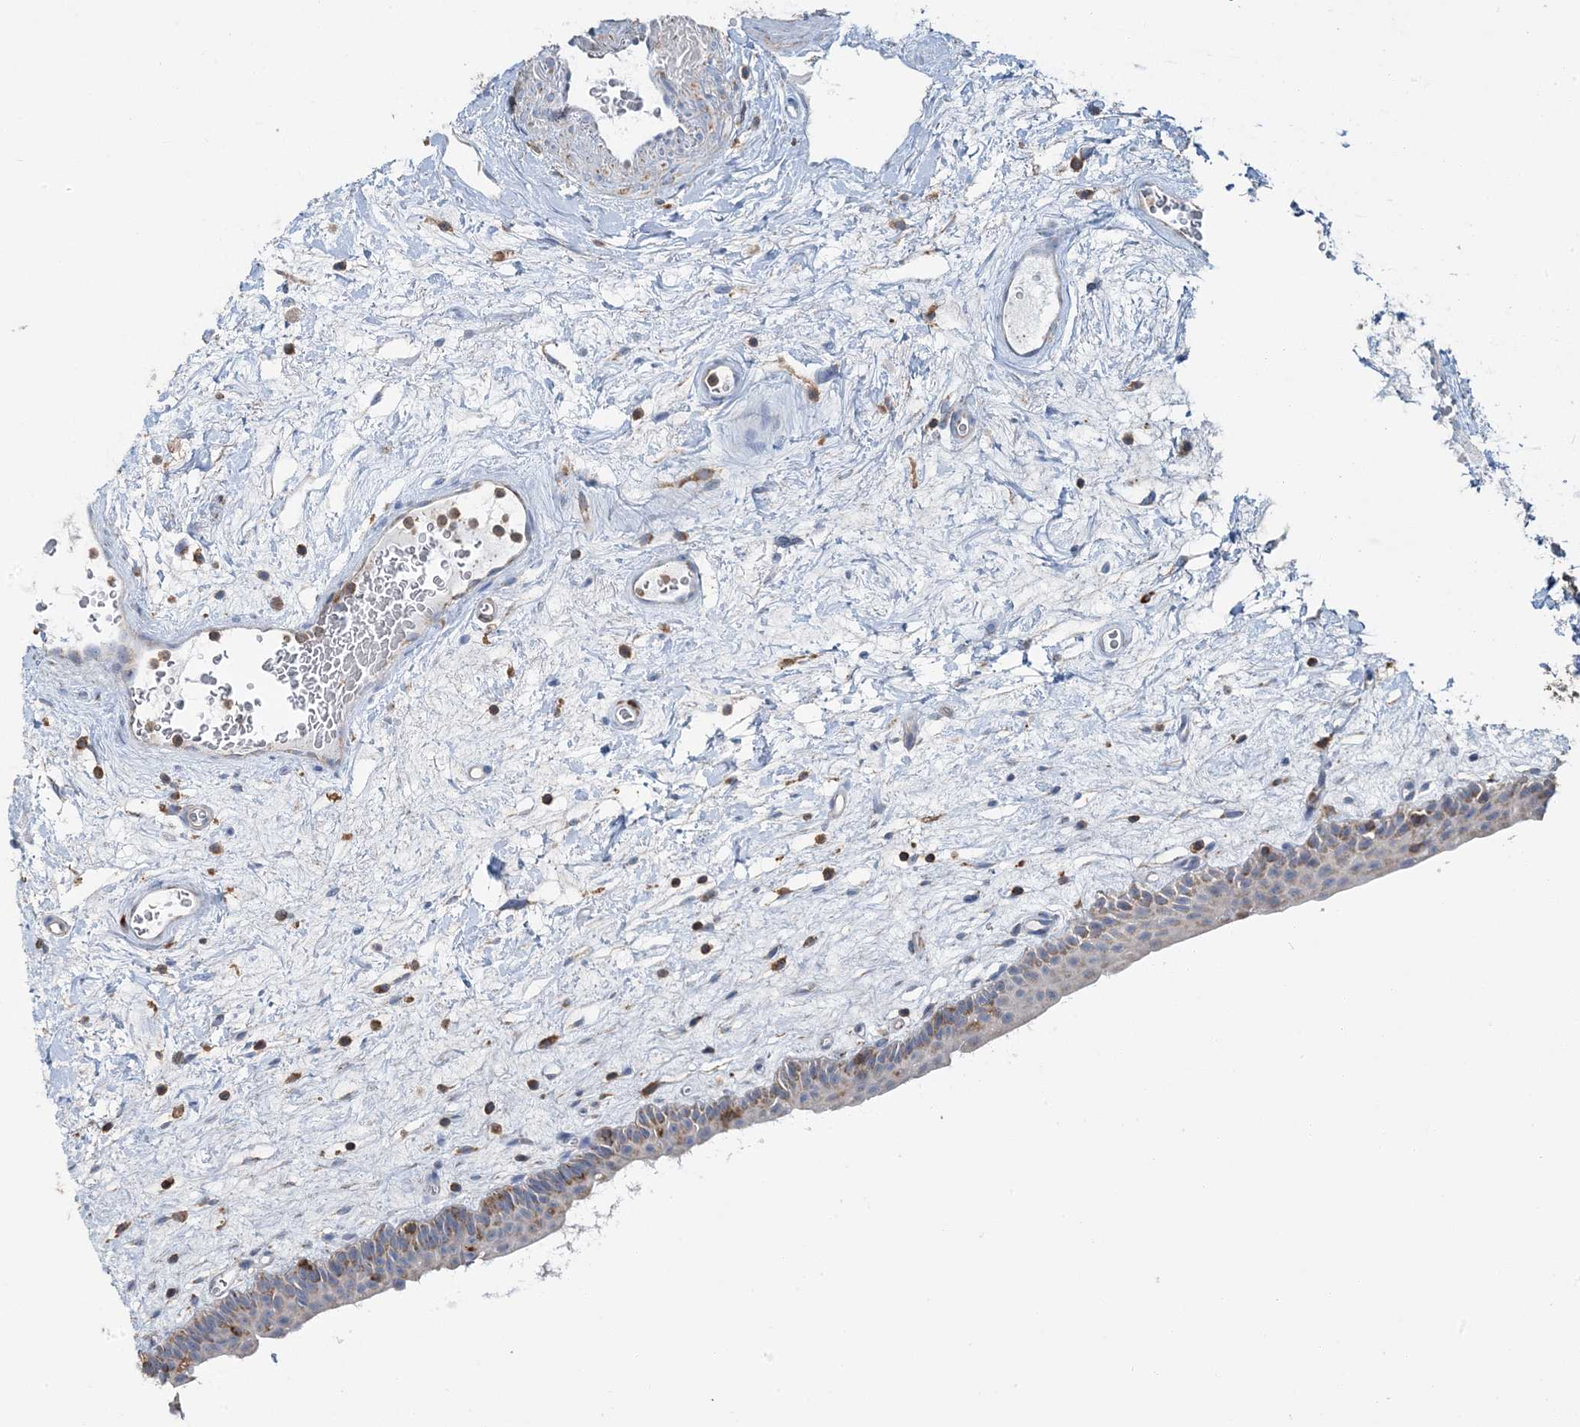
{"staining": {"intensity": "moderate", "quantity": "<25%", "location": "cytoplasmic/membranous"}, "tissue": "urinary bladder", "cell_type": "Urothelial cells", "image_type": "normal", "snomed": [{"axis": "morphology", "description": "Normal tissue, NOS"}, {"axis": "topography", "description": "Urinary bladder"}], "caption": "High-power microscopy captured an immunohistochemistry photomicrograph of normal urinary bladder, revealing moderate cytoplasmic/membranous expression in about <25% of urothelial cells.", "gene": "TMLHE", "patient": {"sex": "male", "age": 83}}